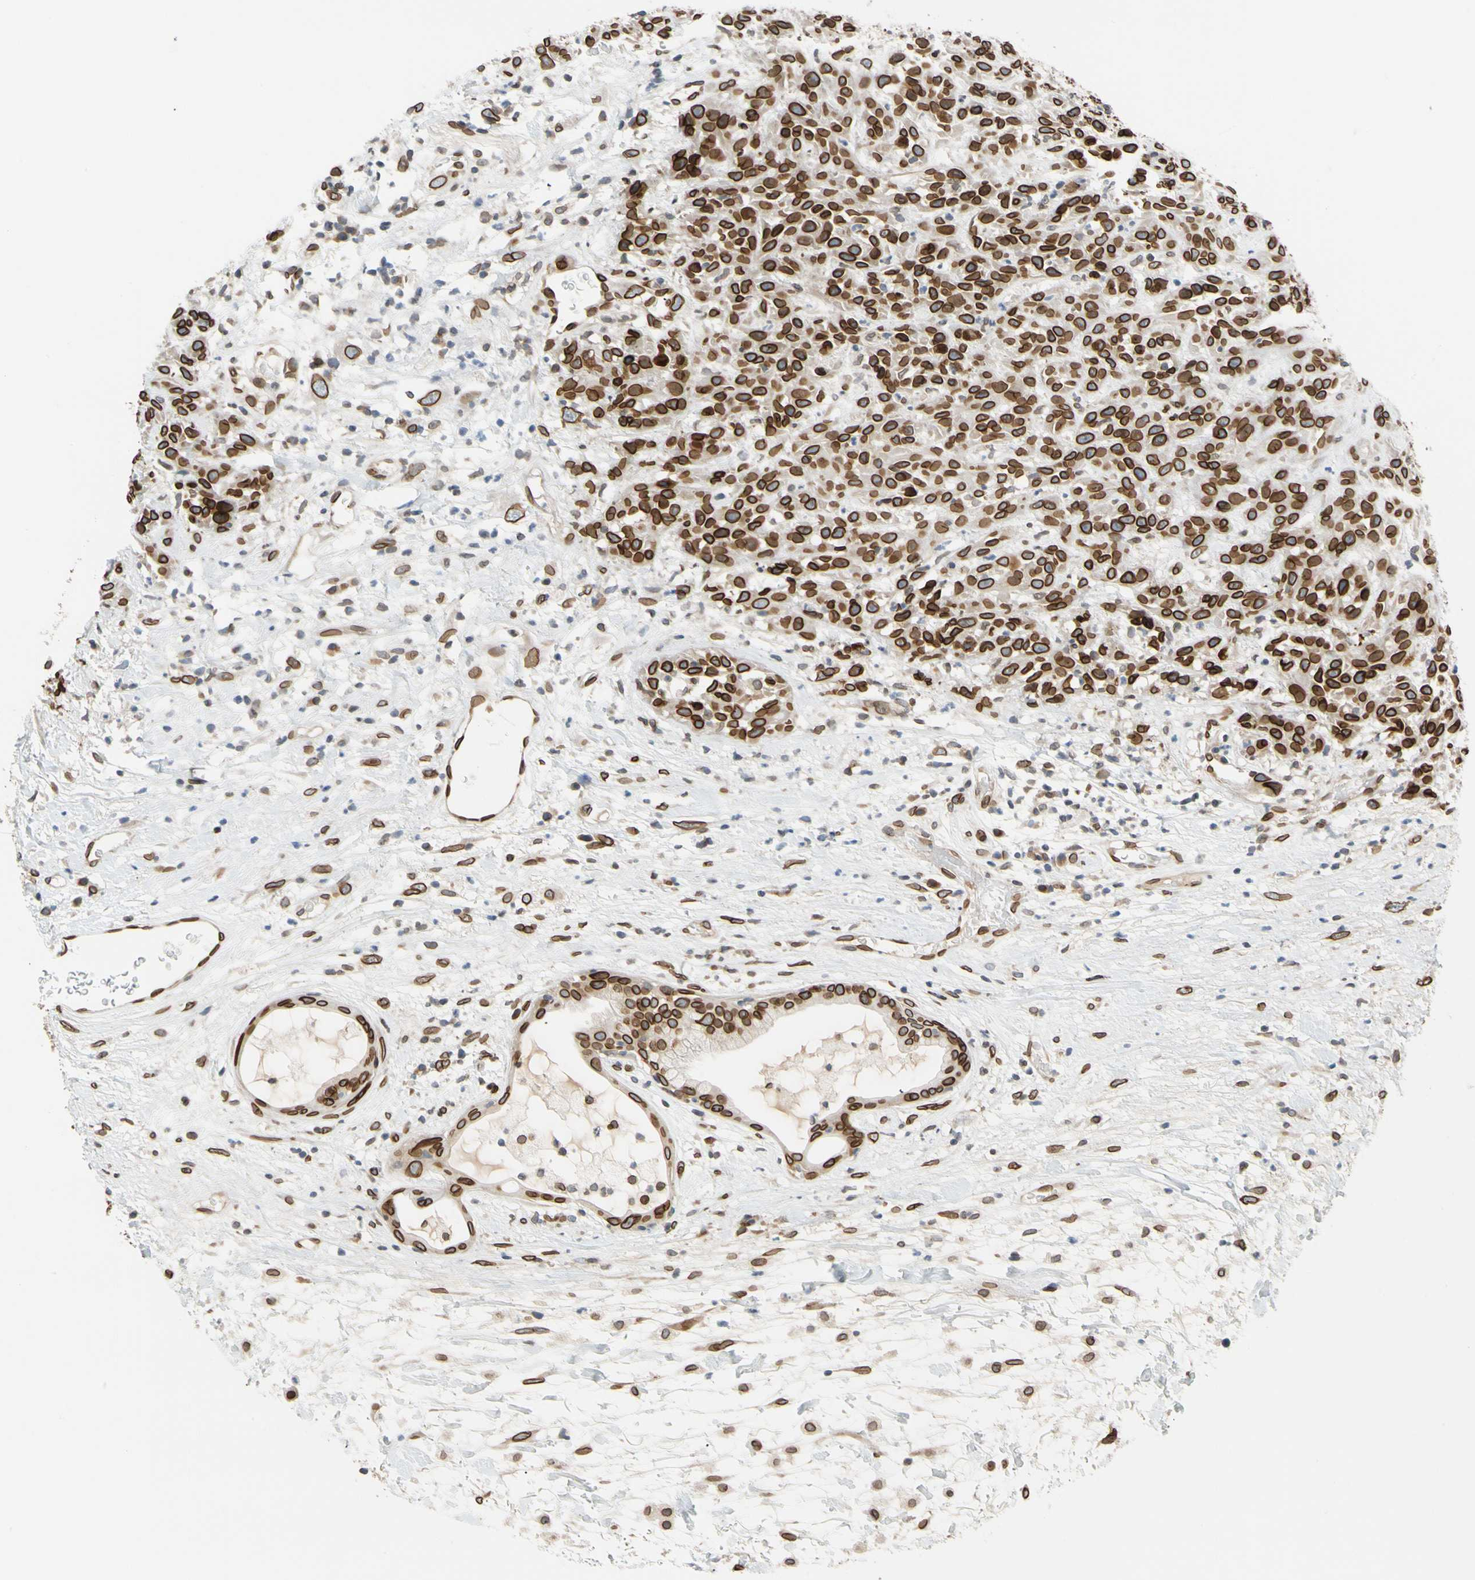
{"staining": {"intensity": "strong", "quantity": ">75%", "location": "cytoplasmic/membranous,nuclear"}, "tissue": "head and neck cancer", "cell_type": "Tumor cells", "image_type": "cancer", "snomed": [{"axis": "morphology", "description": "Normal tissue, NOS"}, {"axis": "morphology", "description": "Squamous cell carcinoma, NOS"}, {"axis": "topography", "description": "Cartilage tissue"}, {"axis": "topography", "description": "Head-Neck"}], "caption": "IHC histopathology image of neoplastic tissue: head and neck squamous cell carcinoma stained using immunohistochemistry (IHC) displays high levels of strong protein expression localized specifically in the cytoplasmic/membranous and nuclear of tumor cells, appearing as a cytoplasmic/membranous and nuclear brown color.", "gene": "SUN1", "patient": {"sex": "male", "age": 62}}